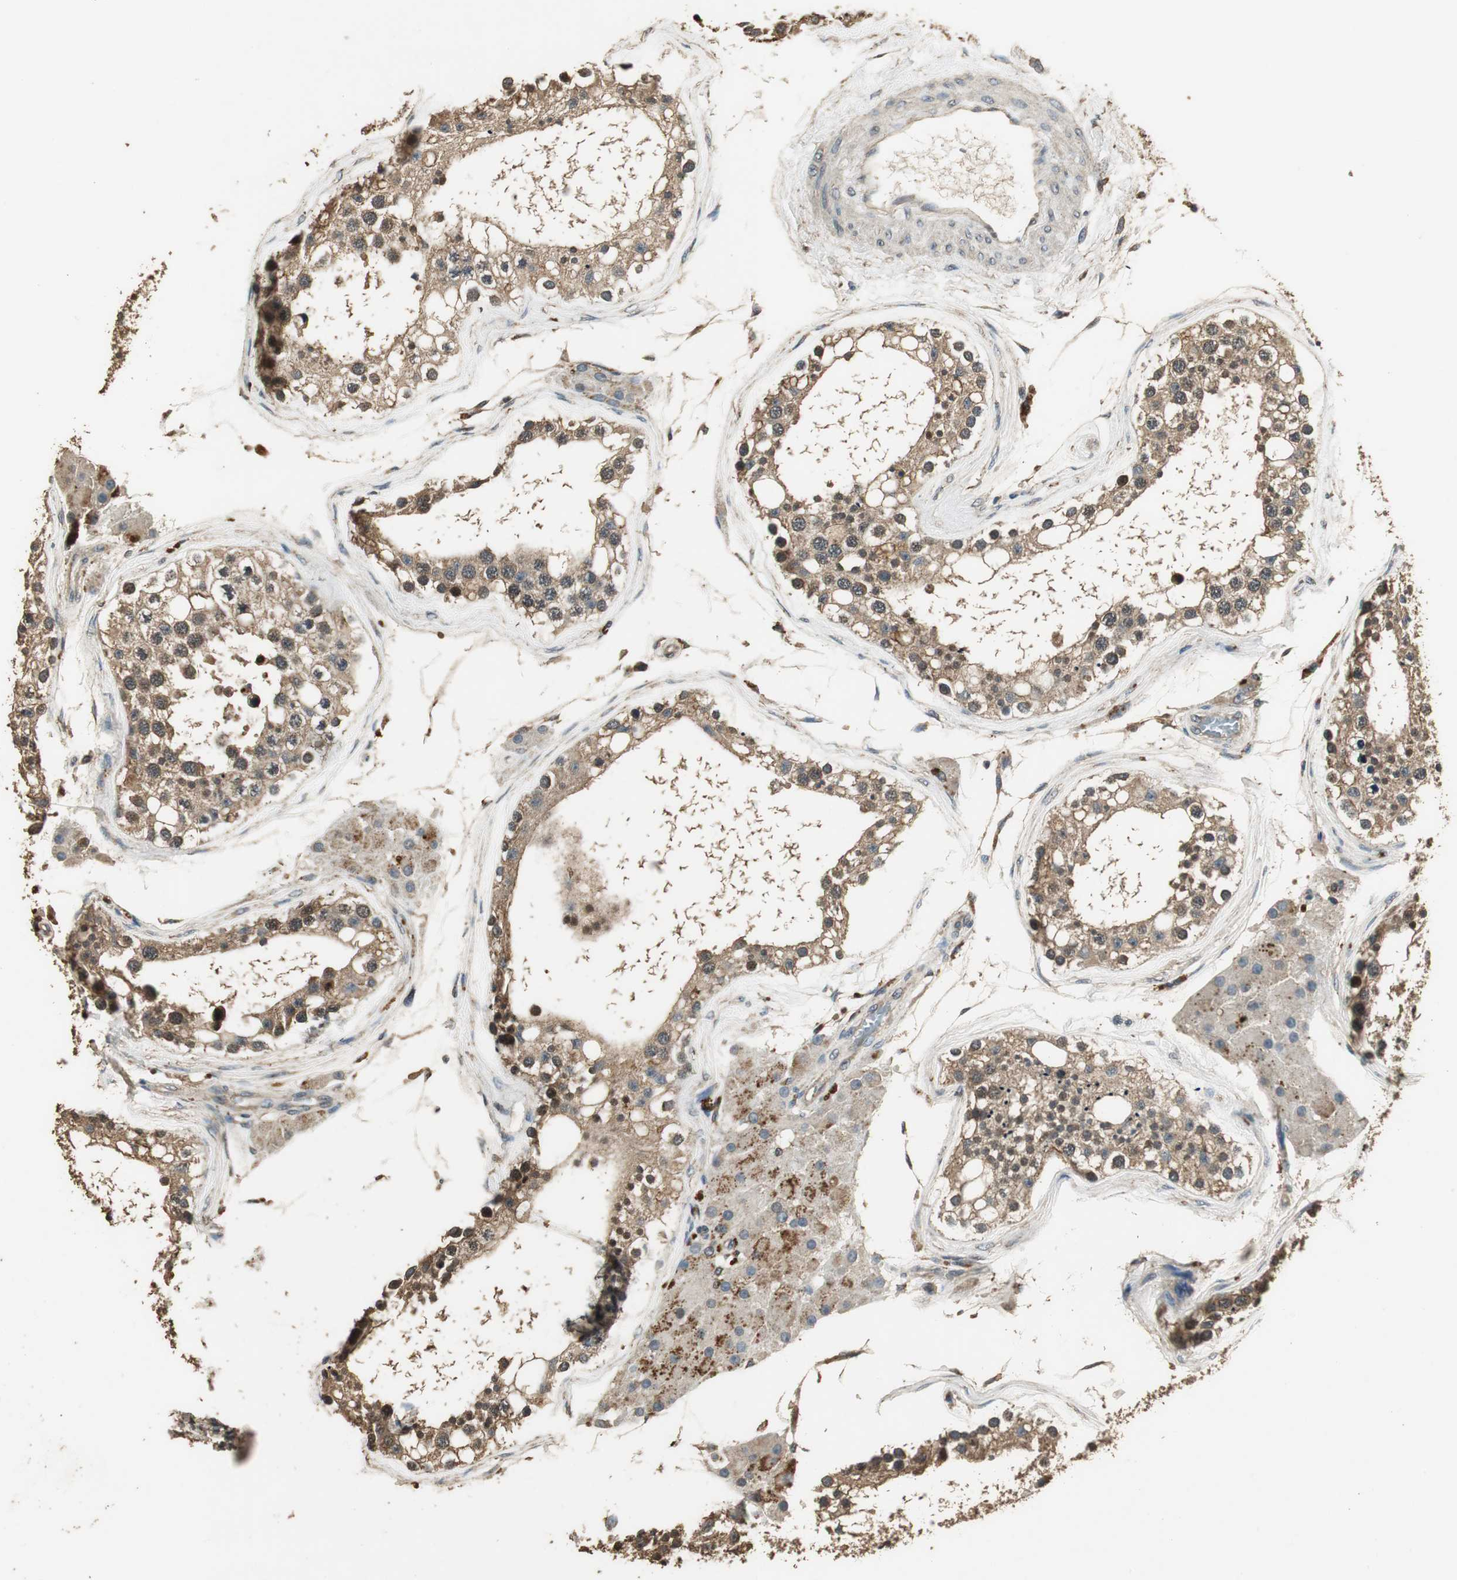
{"staining": {"intensity": "strong", "quantity": "<25%", "location": "cytoplasmic/membranous,nuclear"}, "tissue": "testis", "cell_type": "Cells in seminiferous ducts", "image_type": "normal", "snomed": [{"axis": "morphology", "description": "Normal tissue, NOS"}, {"axis": "topography", "description": "Testis"}], "caption": "A high-resolution image shows IHC staining of normal testis, which shows strong cytoplasmic/membranous,nuclear expression in approximately <25% of cells in seminiferous ducts.", "gene": "TMPRSS4", "patient": {"sex": "male", "age": 68}}